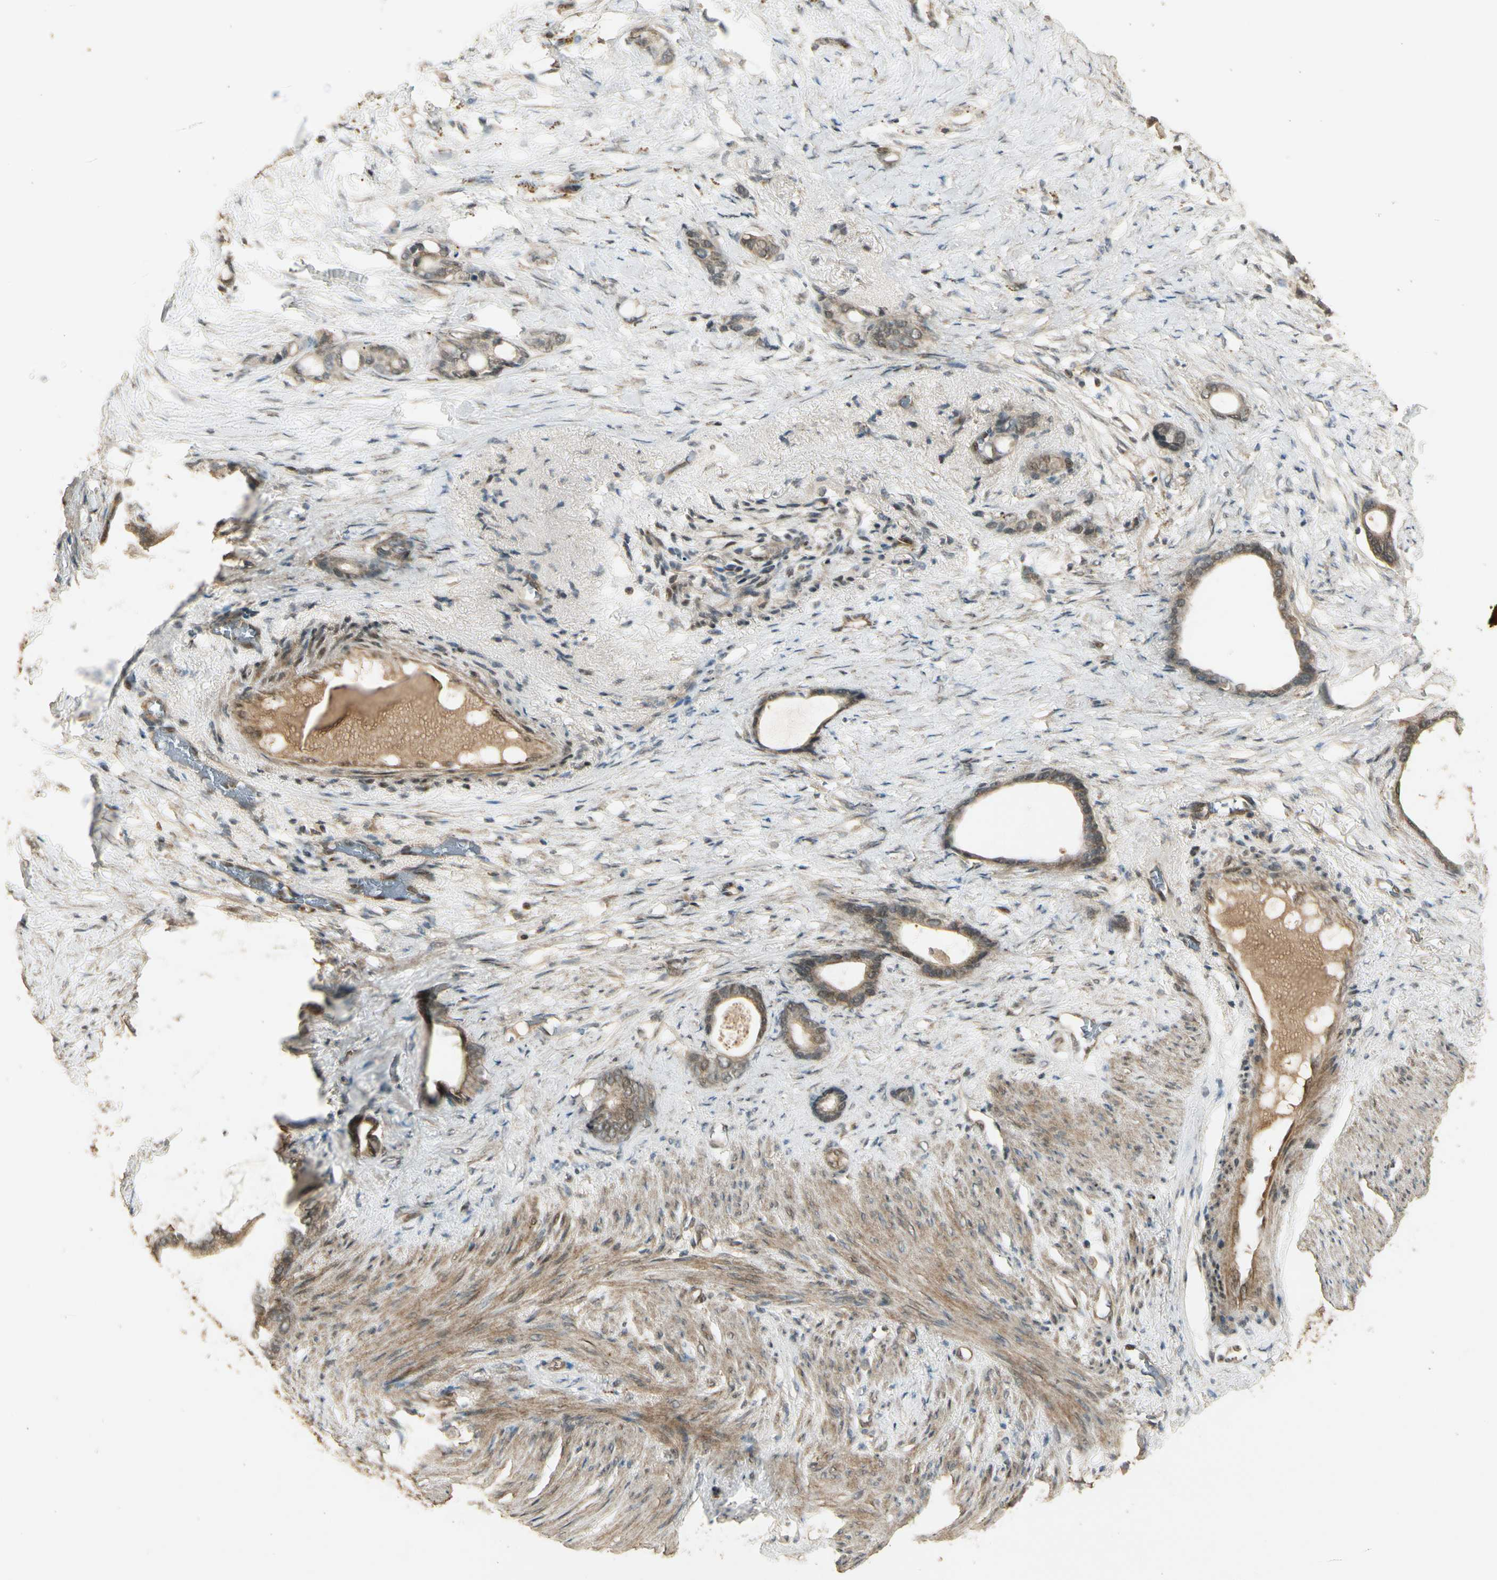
{"staining": {"intensity": "weak", "quantity": ">75%", "location": "cytoplasmic/membranous"}, "tissue": "stomach cancer", "cell_type": "Tumor cells", "image_type": "cancer", "snomed": [{"axis": "morphology", "description": "Adenocarcinoma, NOS"}, {"axis": "topography", "description": "Stomach"}], "caption": "A photomicrograph showing weak cytoplasmic/membranous expression in approximately >75% of tumor cells in stomach adenocarcinoma, as visualized by brown immunohistochemical staining.", "gene": "GMEB2", "patient": {"sex": "female", "age": 75}}